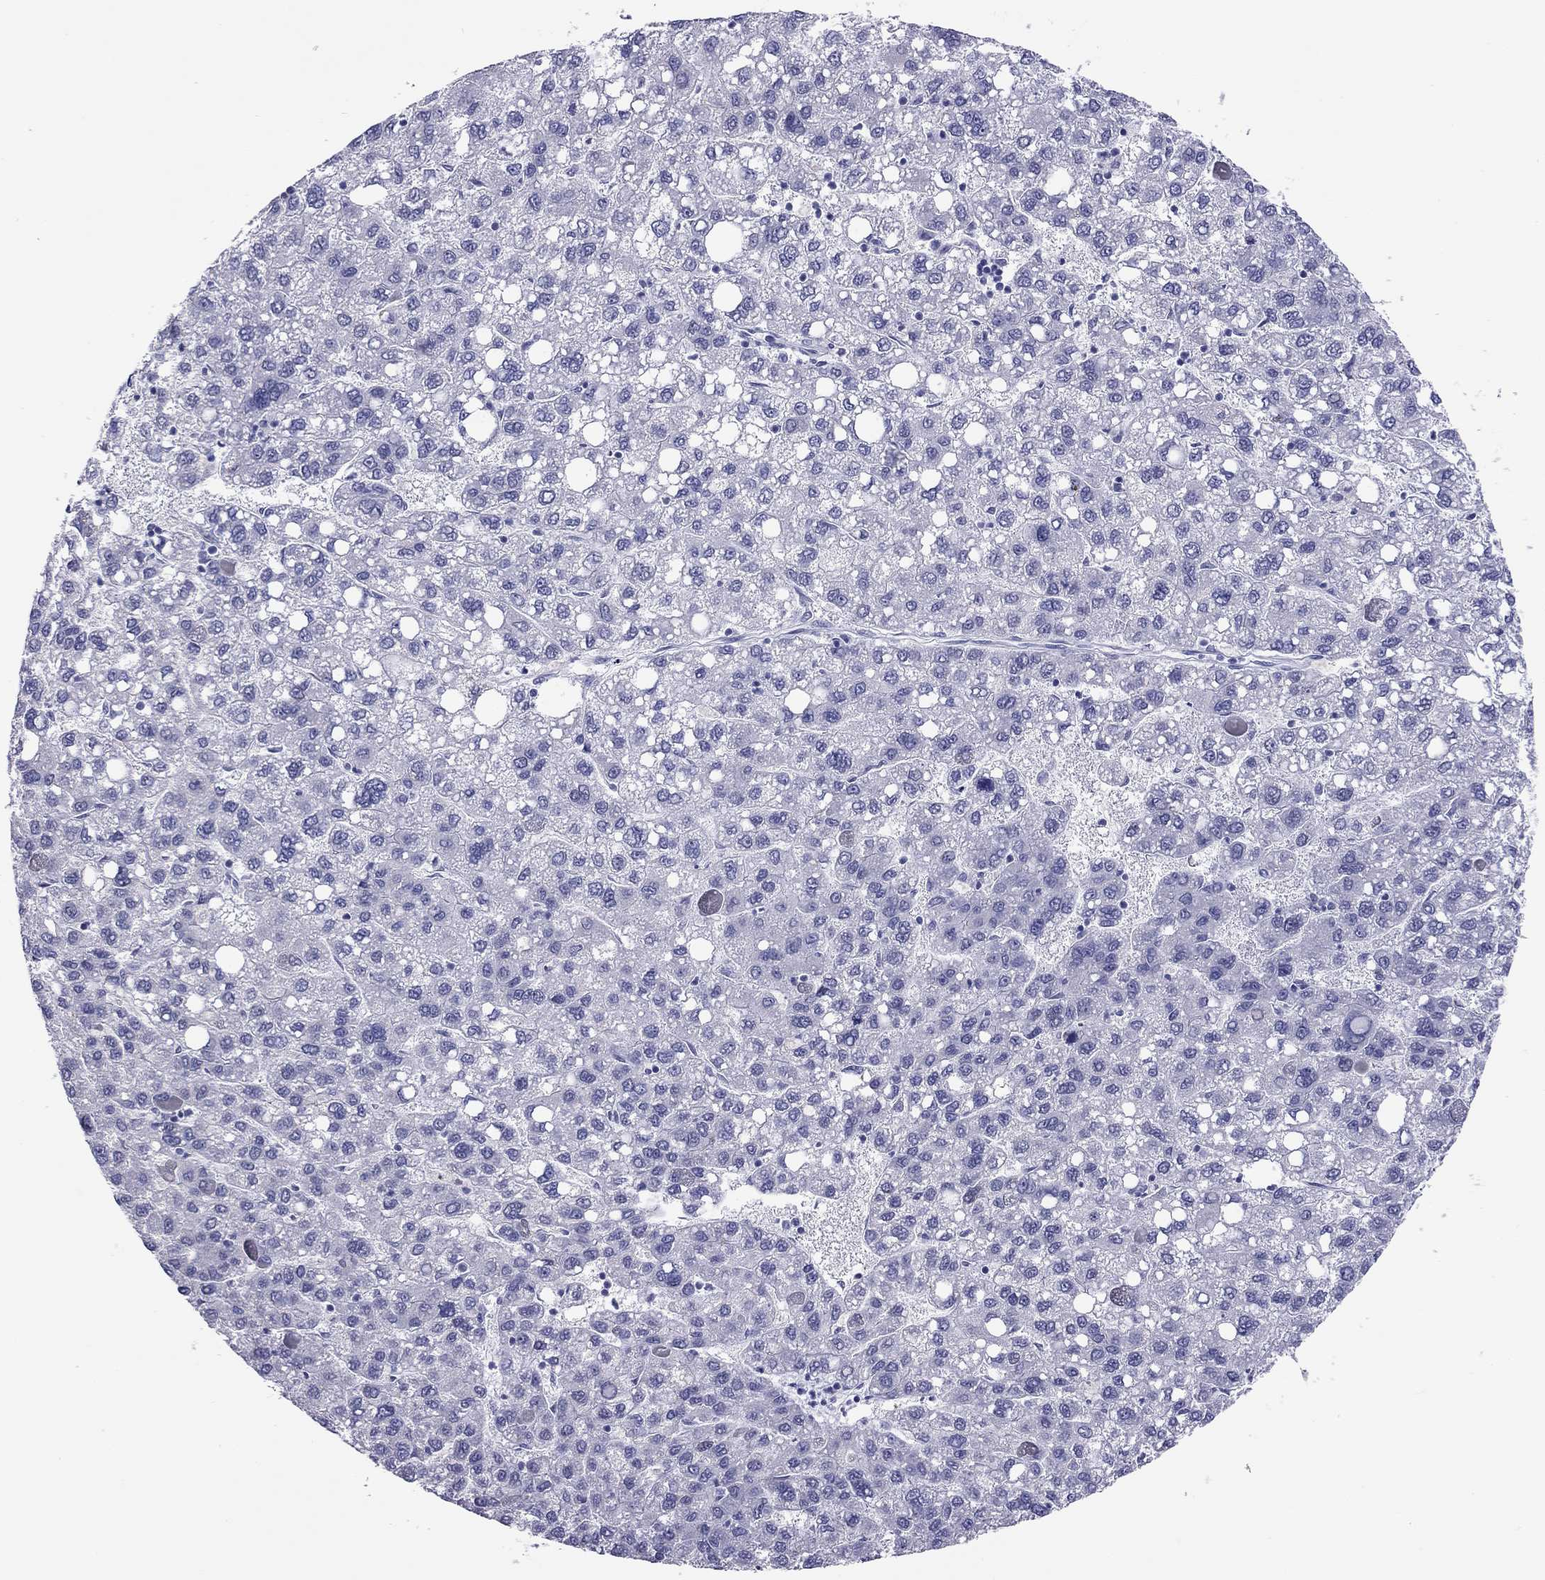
{"staining": {"intensity": "negative", "quantity": "none", "location": "none"}, "tissue": "liver cancer", "cell_type": "Tumor cells", "image_type": "cancer", "snomed": [{"axis": "morphology", "description": "Carcinoma, Hepatocellular, NOS"}, {"axis": "topography", "description": "Liver"}], "caption": "Immunohistochemistry of human liver hepatocellular carcinoma demonstrates no staining in tumor cells.", "gene": "ARMC12", "patient": {"sex": "female", "age": 82}}